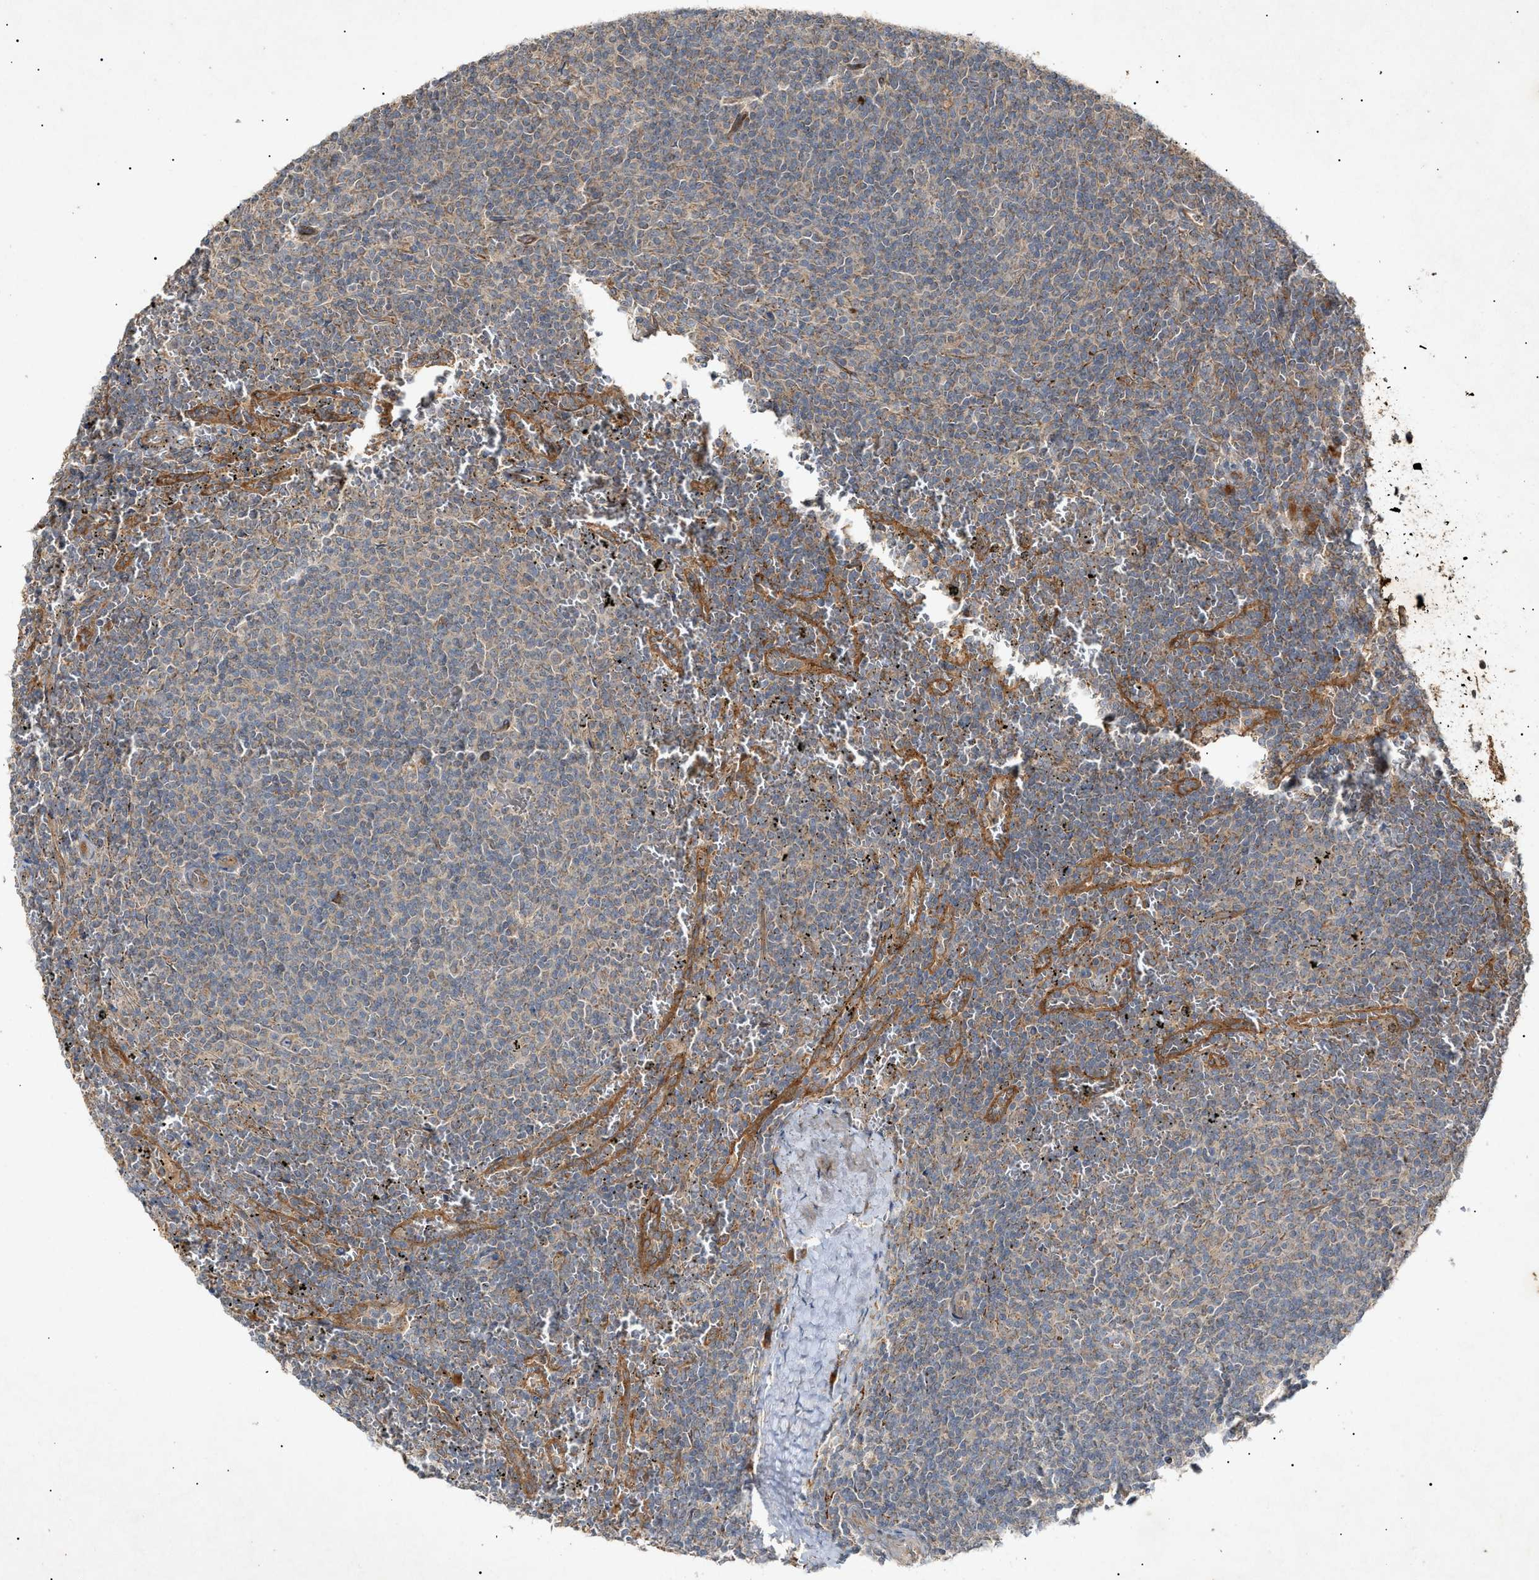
{"staining": {"intensity": "weak", "quantity": "25%-75%", "location": "cytoplasmic/membranous"}, "tissue": "lymphoma", "cell_type": "Tumor cells", "image_type": "cancer", "snomed": [{"axis": "morphology", "description": "Malignant lymphoma, non-Hodgkin's type, Low grade"}, {"axis": "topography", "description": "Spleen"}], "caption": "This is a micrograph of immunohistochemistry staining of lymphoma, which shows weak expression in the cytoplasmic/membranous of tumor cells.", "gene": "MTCH1", "patient": {"sex": "female", "age": 50}}